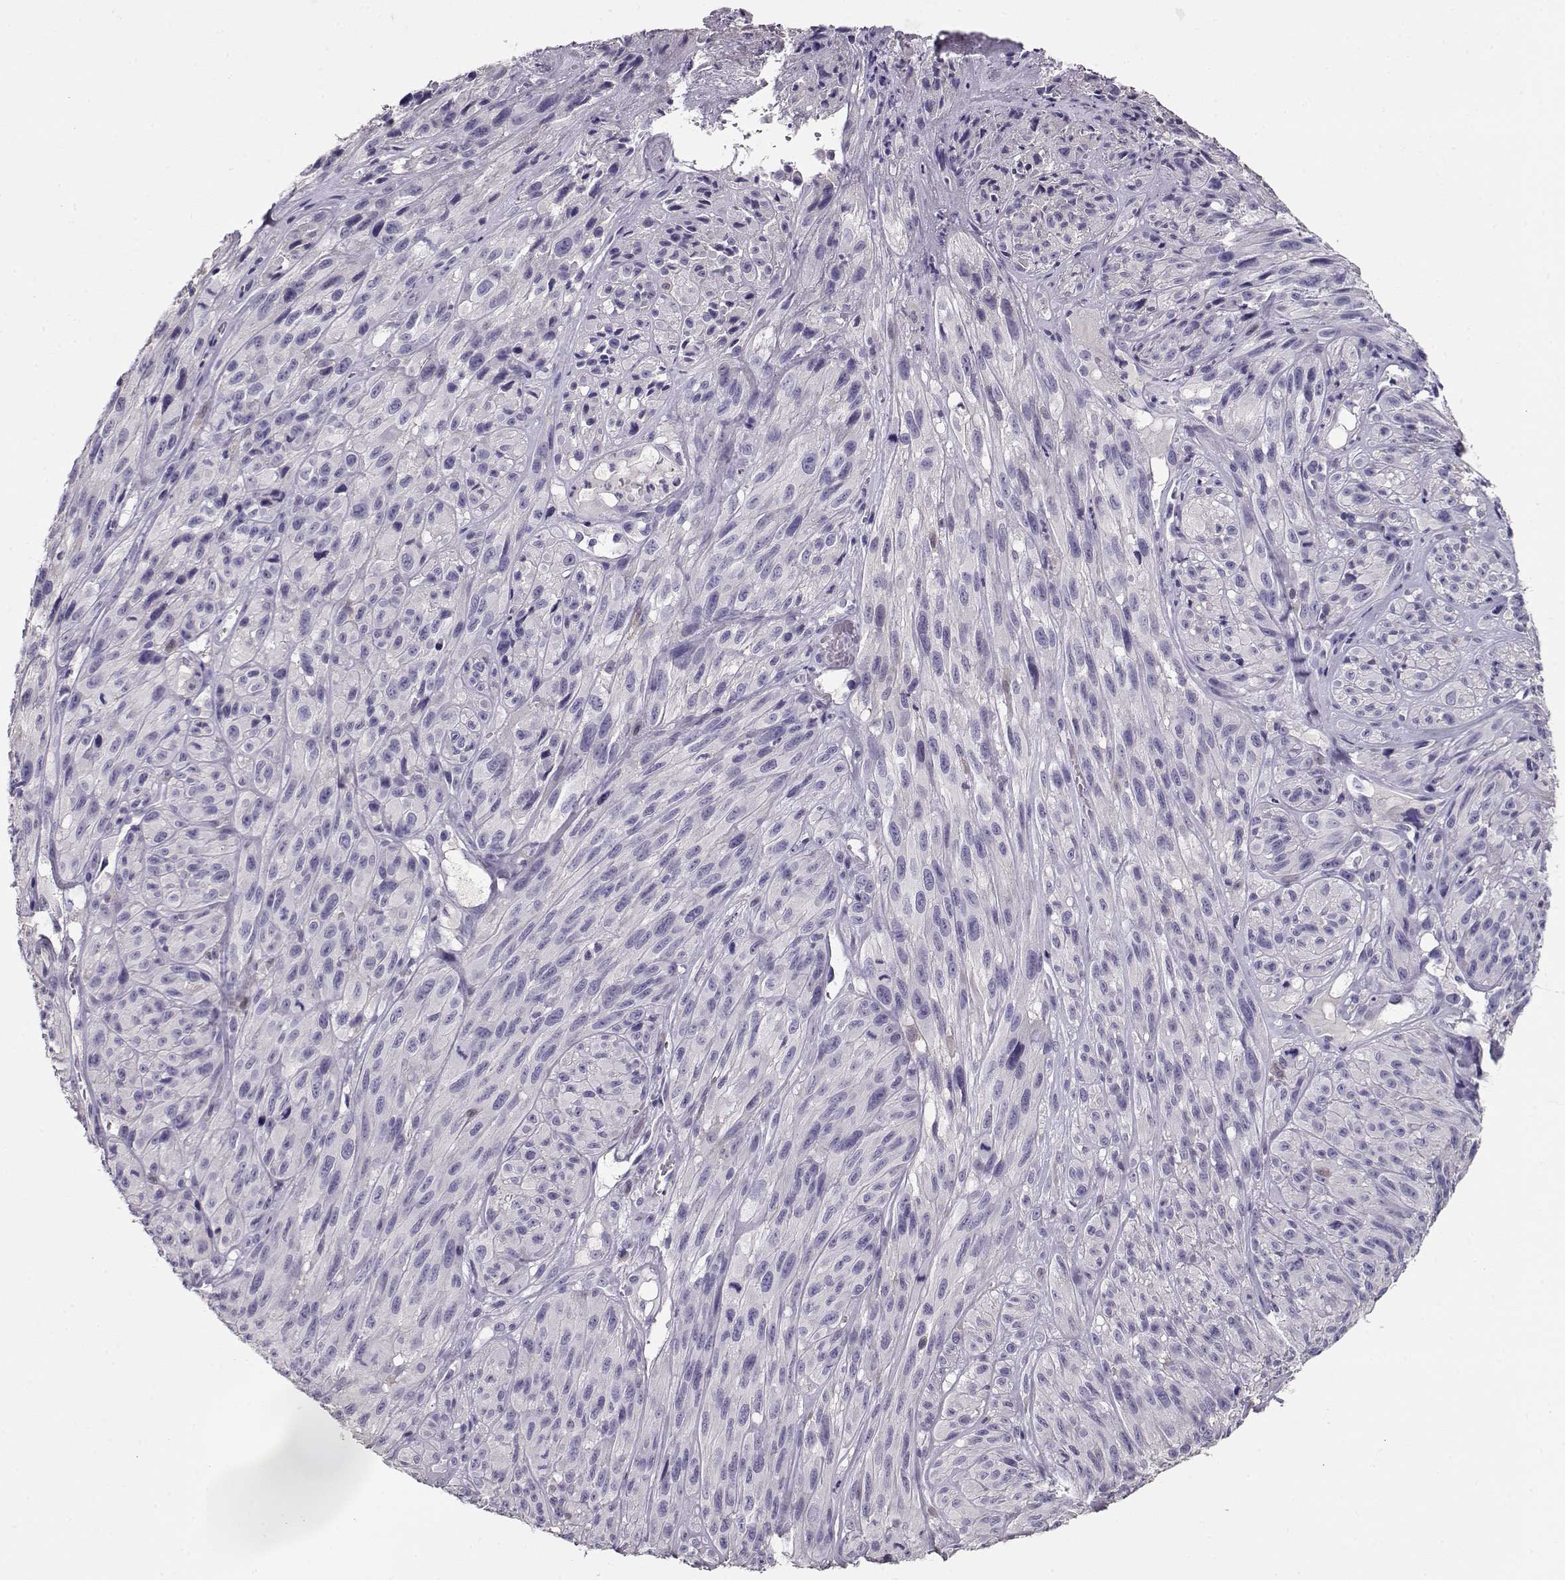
{"staining": {"intensity": "negative", "quantity": "none", "location": "none"}, "tissue": "melanoma", "cell_type": "Tumor cells", "image_type": "cancer", "snomed": [{"axis": "morphology", "description": "Malignant melanoma, NOS"}, {"axis": "topography", "description": "Skin"}], "caption": "Tumor cells show no significant staining in malignant melanoma. (Brightfield microscopy of DAB IHC at high magnification).", "gene": "NDRG4", "patient": {"sex": "male", "age": 51}}